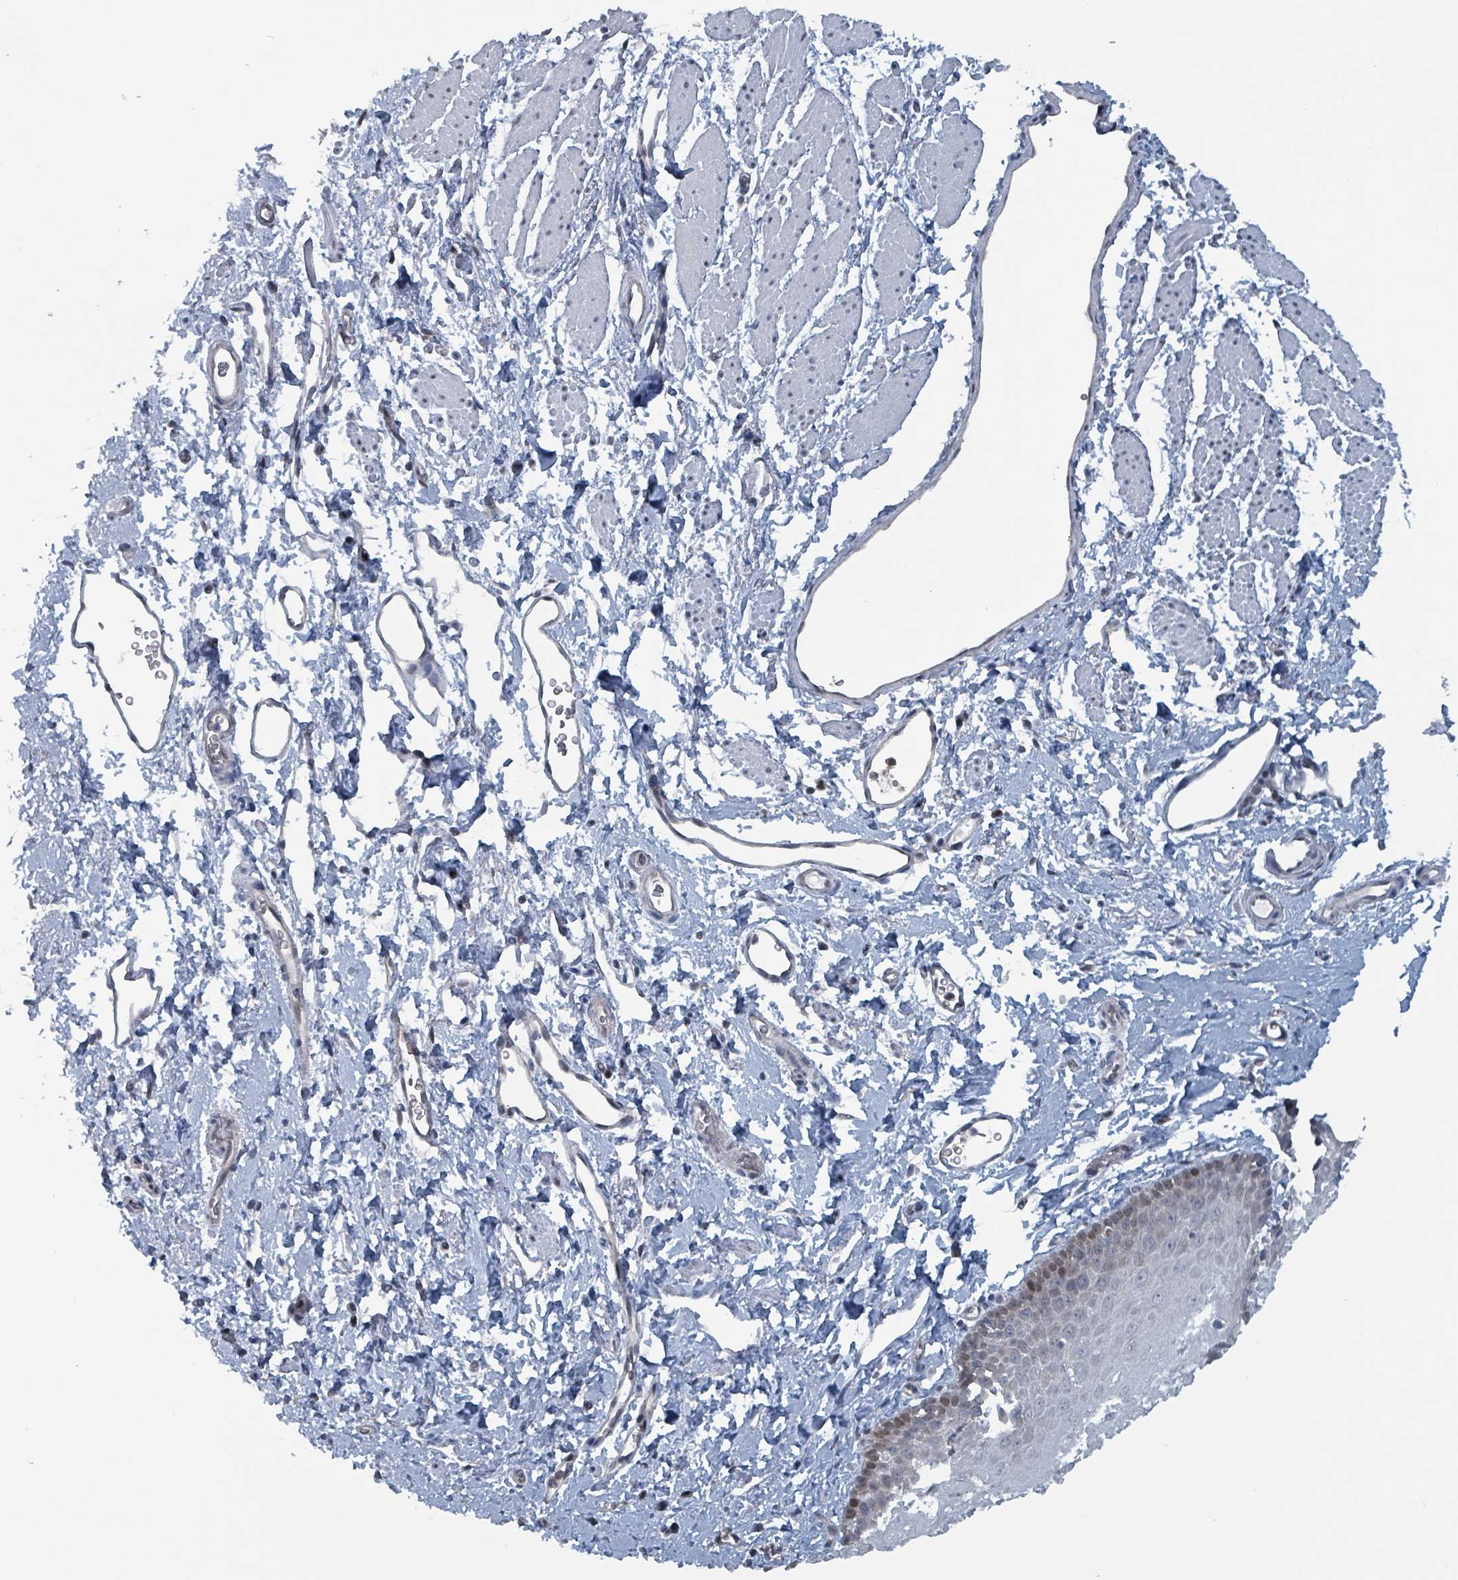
{"staining": {"intensity": "weak", "quantity": "<25%", "location": "nuclear"}, "tissue": "esophagus", "cell_type": "Squamous epithelial cells", "image_type": "normal", "snomed": [{"axis": "morphology", "description": "Normal tissue, NOS"}, {"axis": "topography", "description": "Esophagus"}], "caption": "Immunohistochemistry (IHC) of normal esophagus reveals no positivity in squamous epithelial cells.", "gene": "BIVM", "patient": {"sex": "male", "age": 70}}